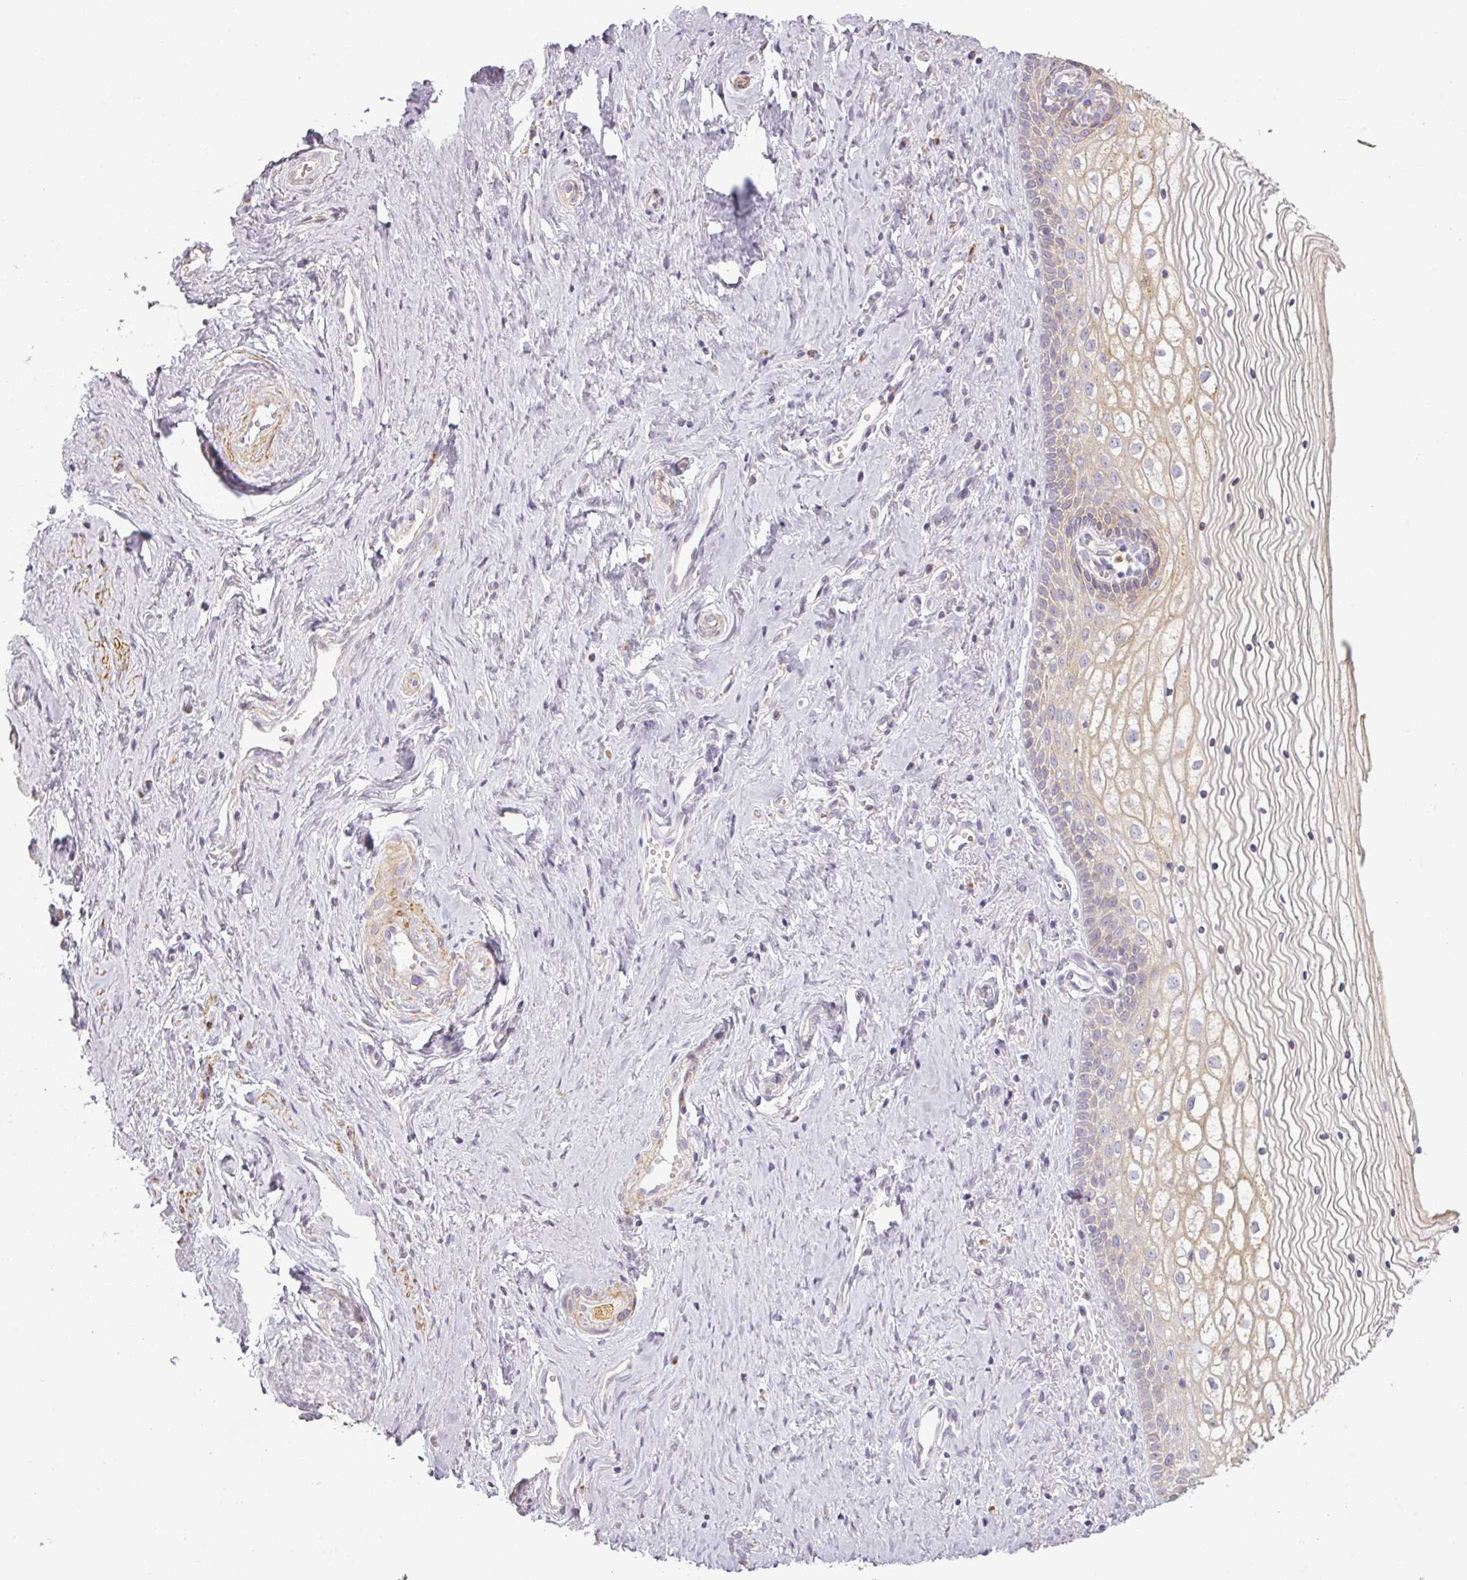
{"staining": {"intensity": "weak", "quantity": "25%-75%", "location": "cytoplasmic/membranous"}, "tissue": "vagina", "cell_type": "Squamous epithelial cells", "image_type": "normal", "snomed": [{"axis": "morphology", "description": "Normal tissue, NOS"}, {"axis": "topography", "description": "Vagina"}], "caption": "Brown immunohistochemical staining in unremarkable vagina exhibits weak cytoplasmic/membranous staining in approximately 25%-75% of squamous epithelial cells.", "gene": "CCDC144A", "patient": {"sex": "female", "age": 59}}